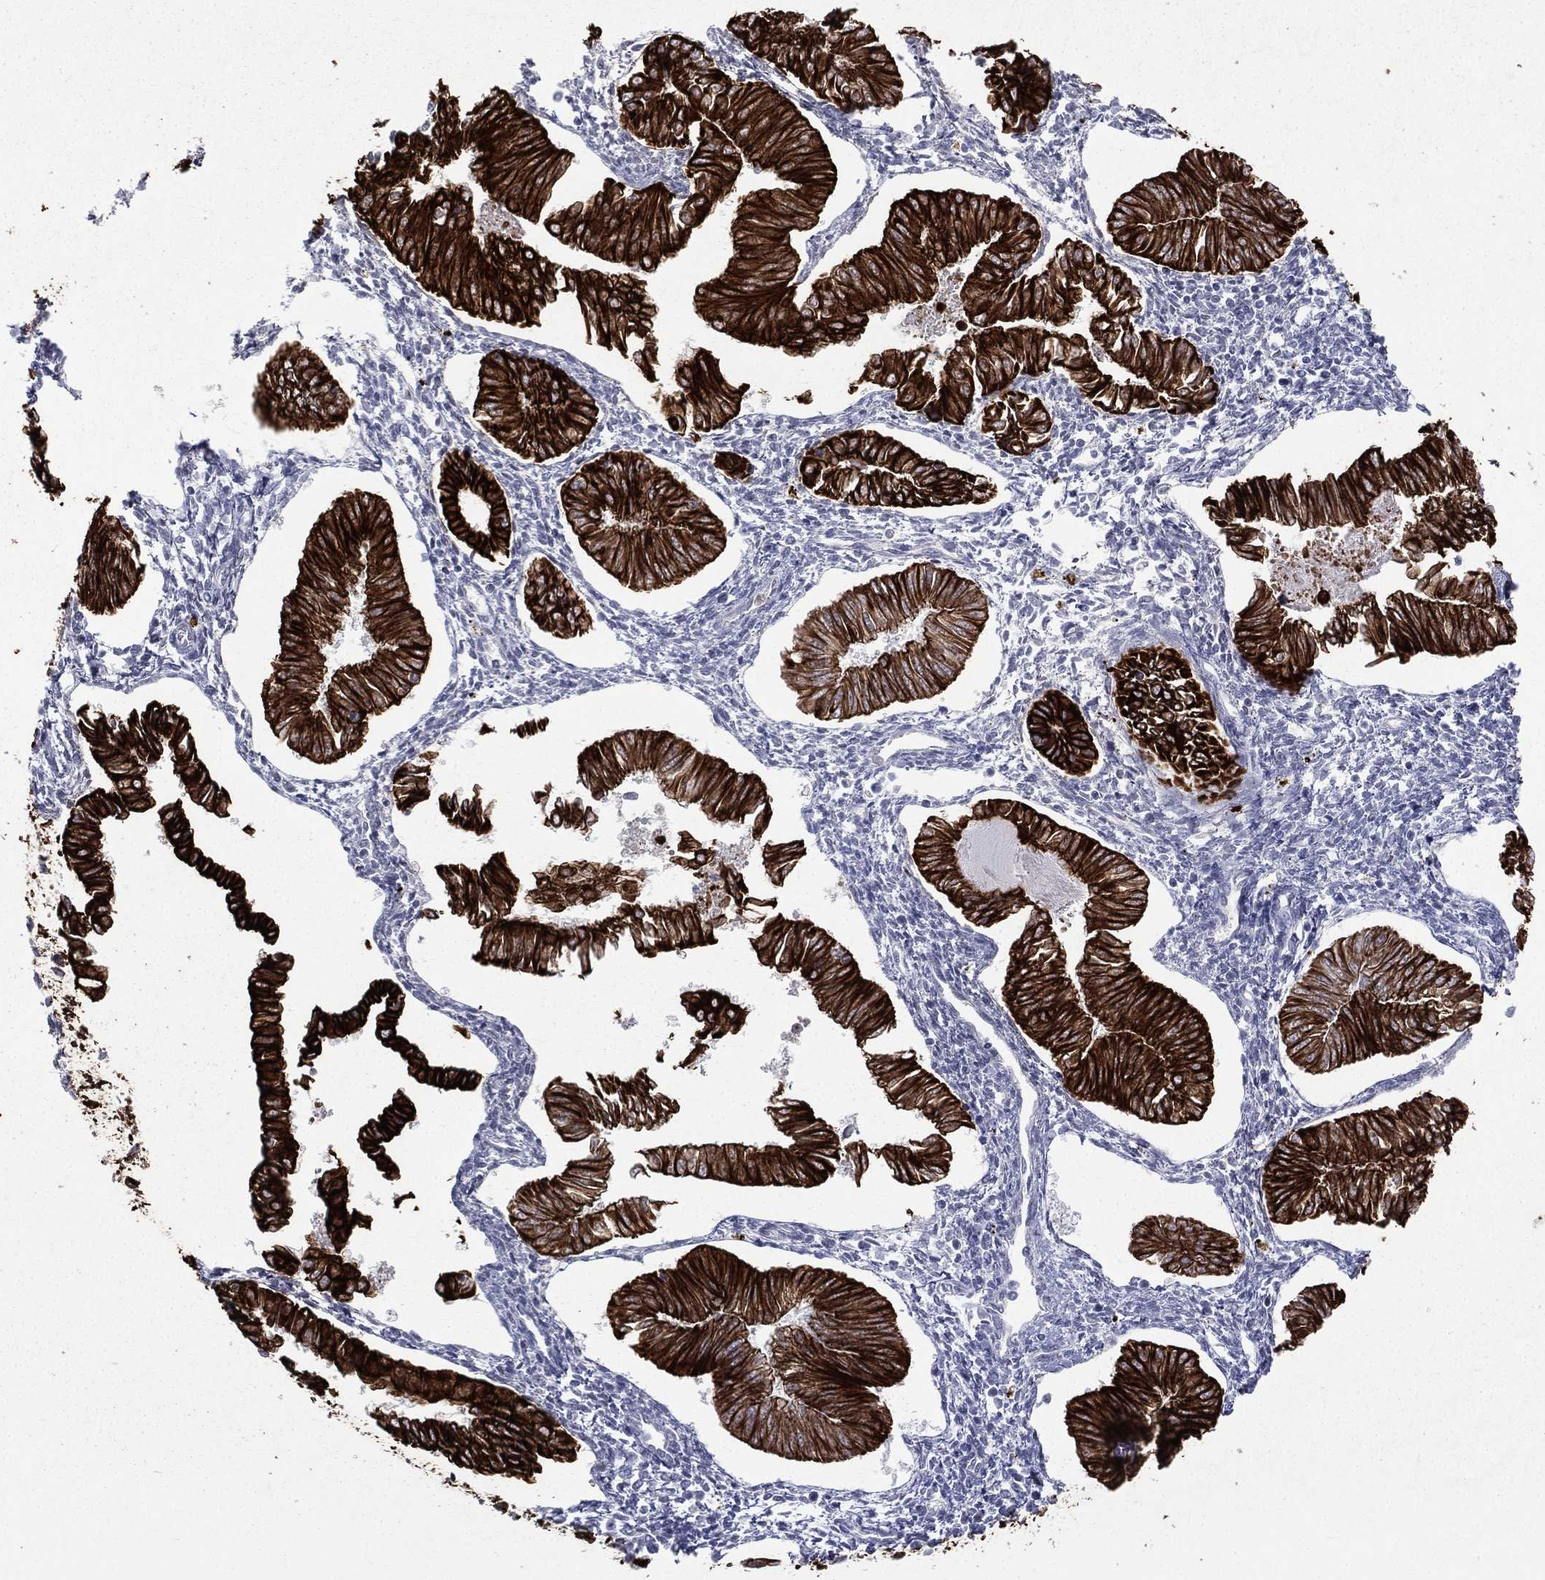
{"staining": {"intensity": "strong", "quantity": ">75%", "location": "cytoplasmic/membranous"}, "tissue": "endometrial cancer", "cell_type": "Tumor cells", "image_type": "cancer", "snomed": [{"axis": "morphology", "description": "Adenocarcinoma, NOS"}, {"axis": "topography", "description": "Endometrium"}], "caption": "A high amount of strong cytoplasmic/membranous staining is seen in approximately >75% of tumor cells in endometrial cancer tissue.", "gene": "KRT7", "patient": {"sex": "female", "age": 53}}